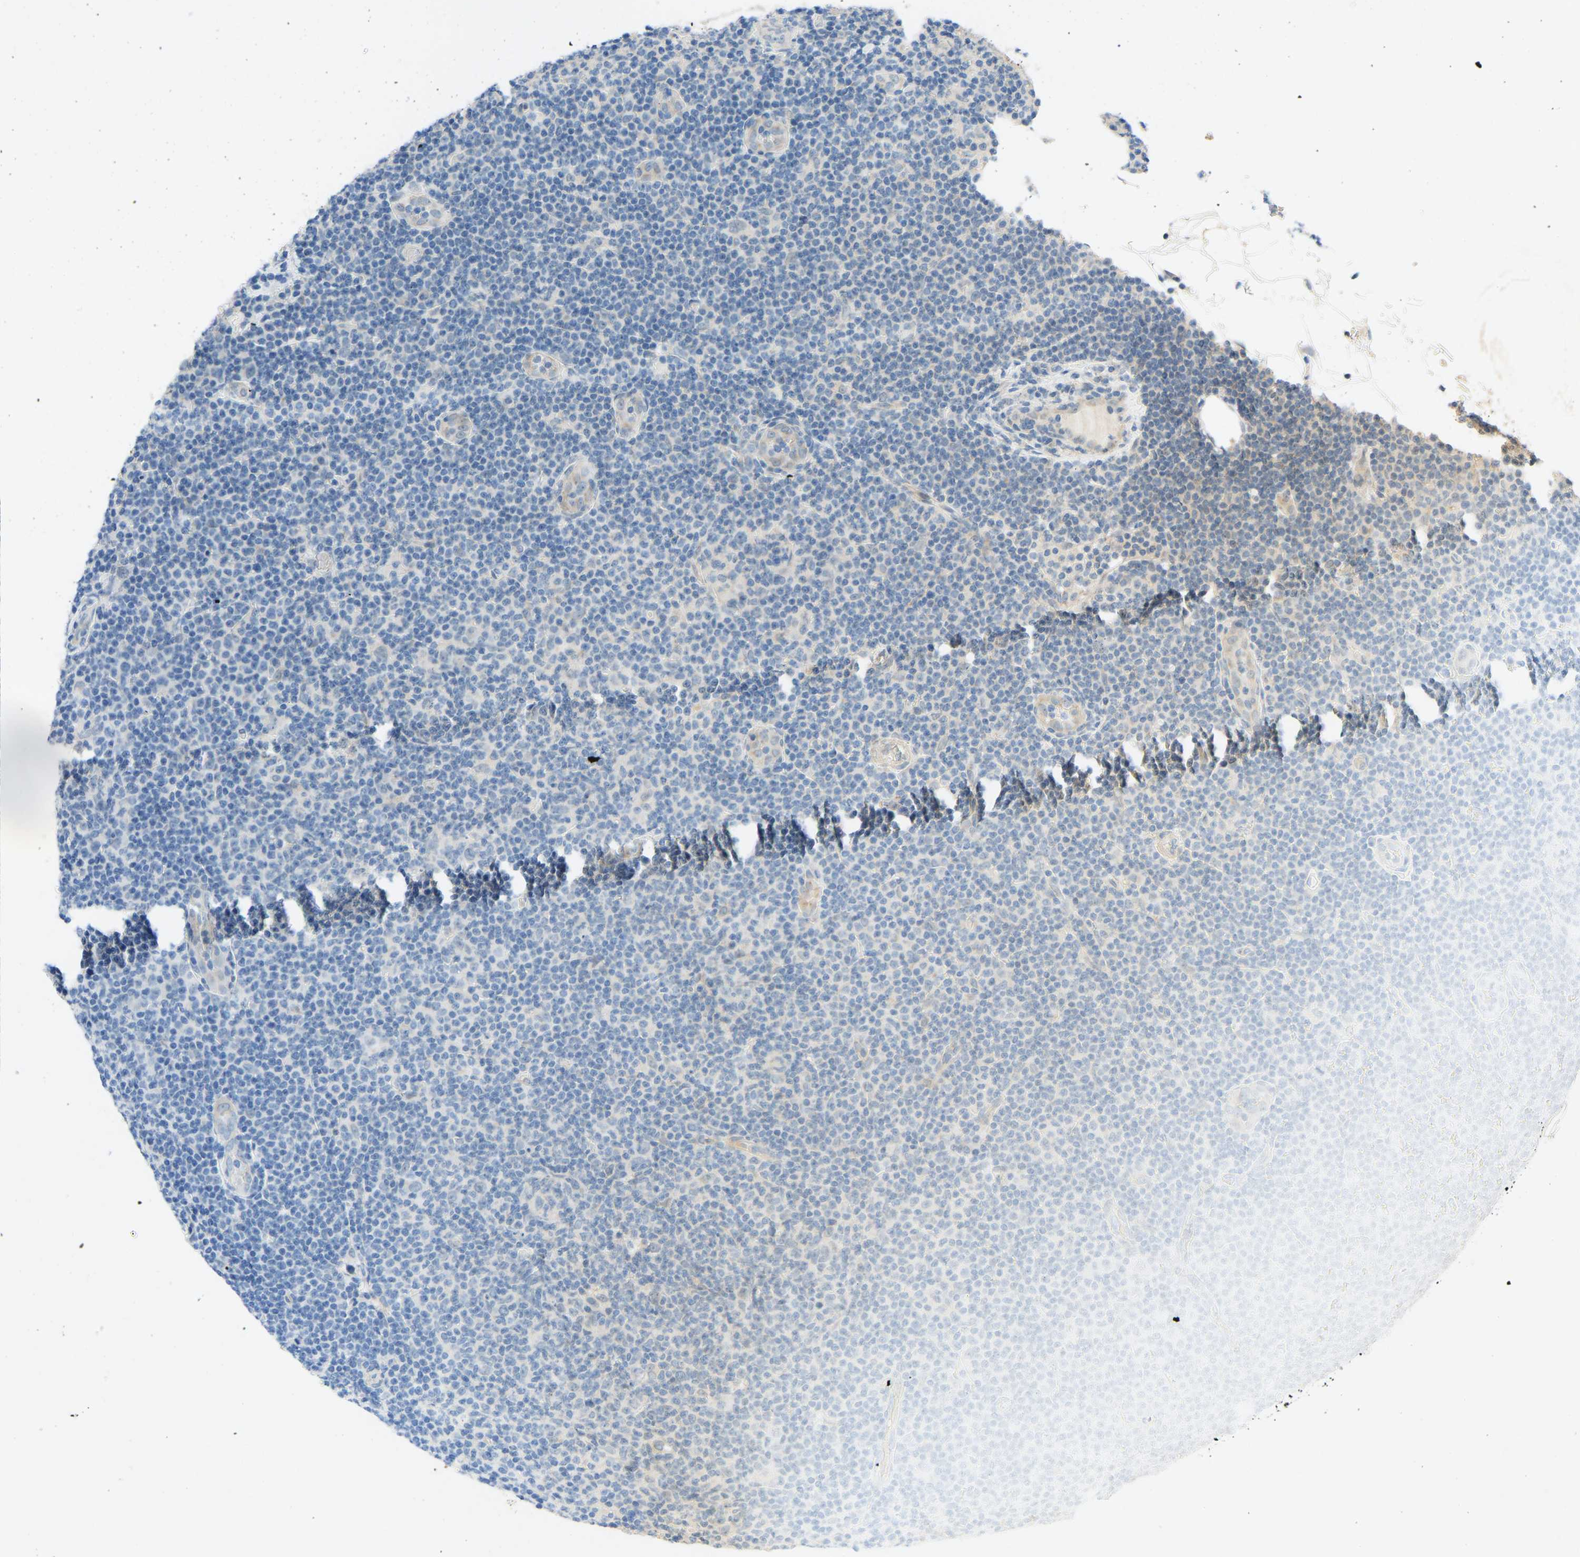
{"staining": {"intensity": "negative", "quantity": "none", "location": "none"}, "tissue": "lymphoma", "cell_type": "Tumor cells", "image_type": "cancer", "snomed": [{"axis": "morphology", "description": "Malignant lymphoma, non-Hodgkin's type, Low grade"}, {"axis": "topography", "description": "Lymph node"}], "caption": "Immunohistochemistry (IHC) micrograph of human lymphoma stained for a protein (brown), which reveals no positivity in tumor cells.", "gene": "CDK2AP1", "patient": {"sex": "male", "age": 66}}